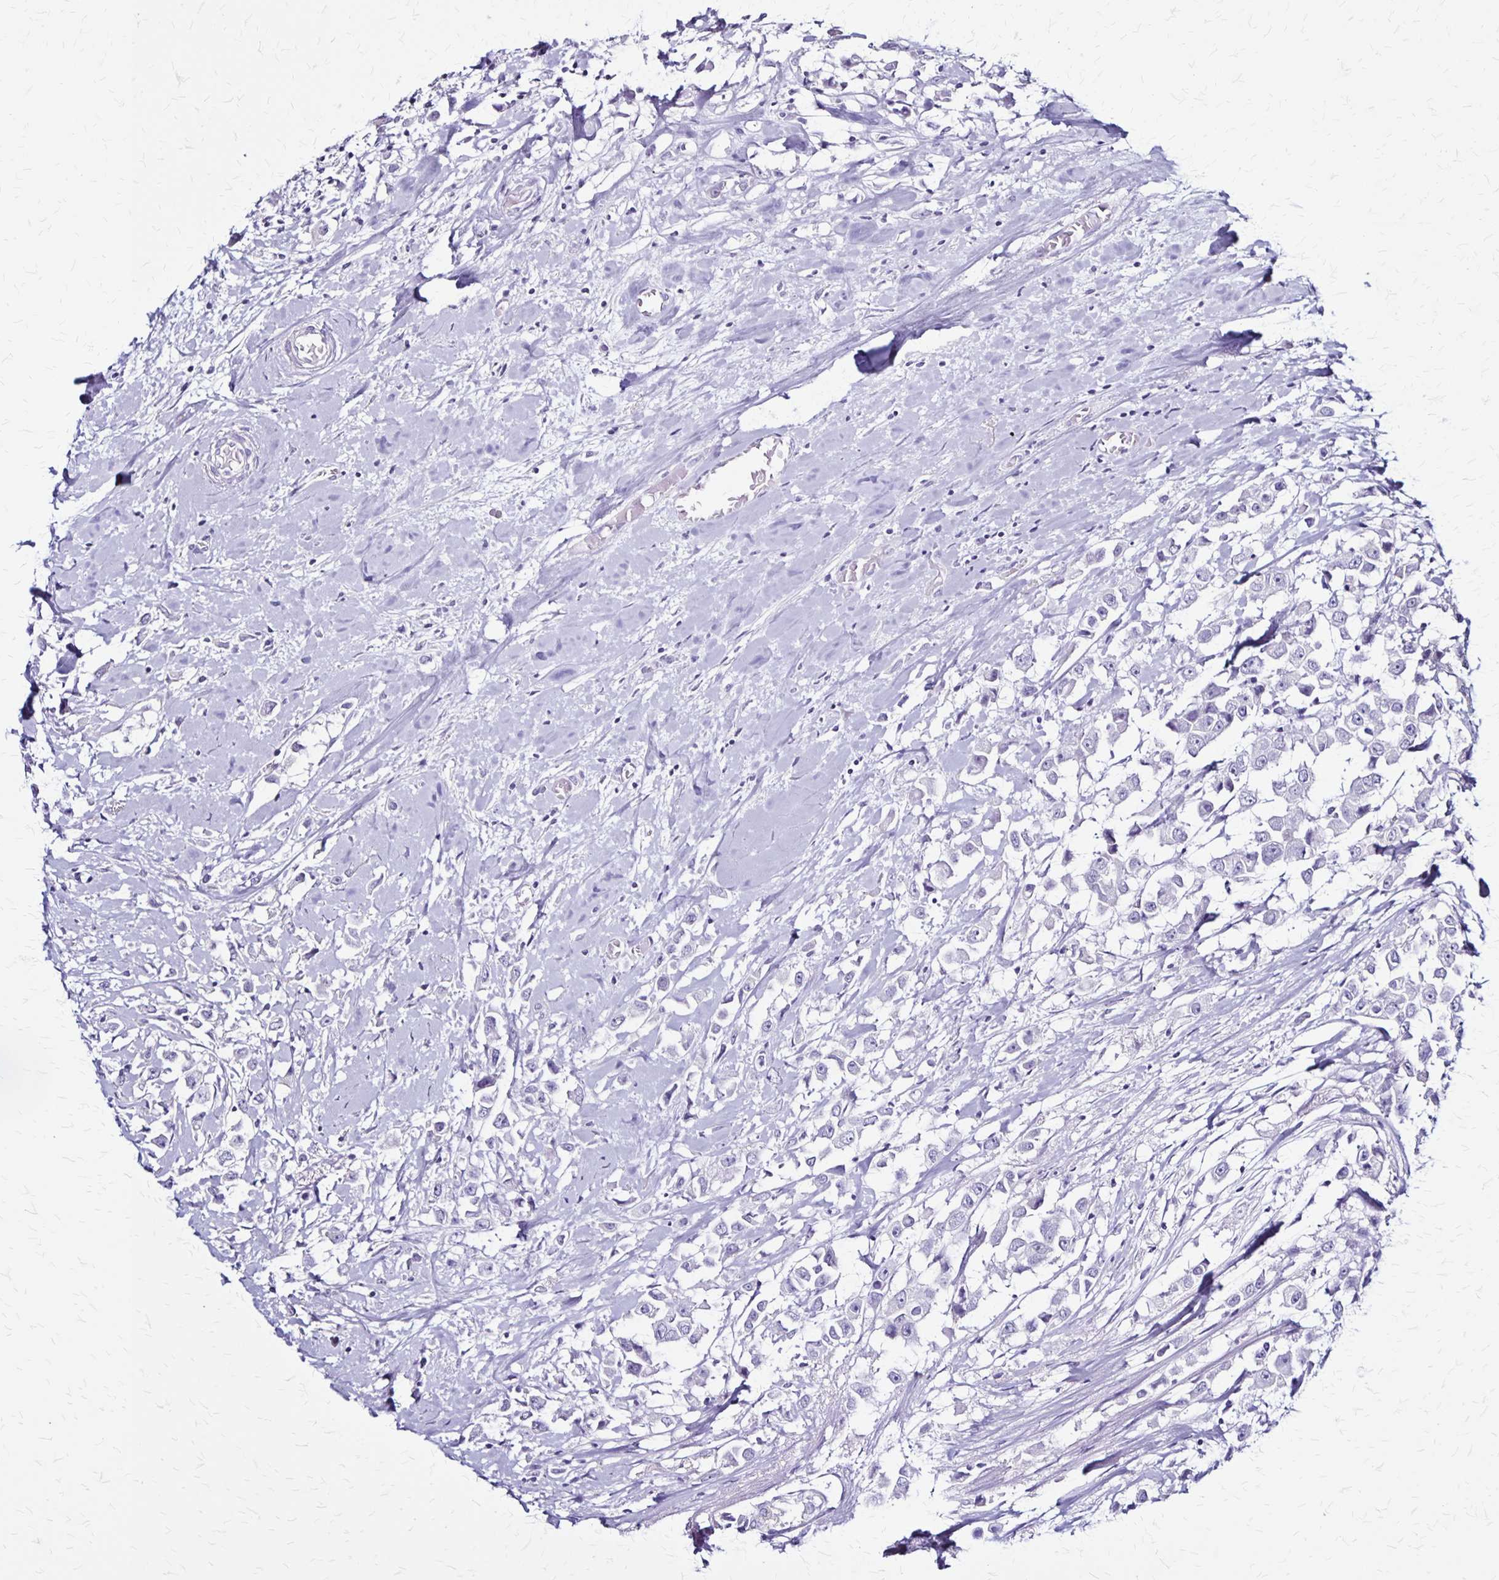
{"staining": {"intensity": "negative", "quantity": "none", "location": "none"}, "tissue": "breast cancer", "cell_type": "Tumor cells", "image_type": "cancer", "snomed": [{"axis": "morphology", "description": "Duct carcinoma"}, {"axis": "topography", "description": "Breast"}], "caption": "Human breast cancer (infiltrating ductal carcinoma) stained for a protein using IHC reveals no expression in tumor cells.", "gene": "PLXNA4", "patient": {"sex": "female", "age": 61}}